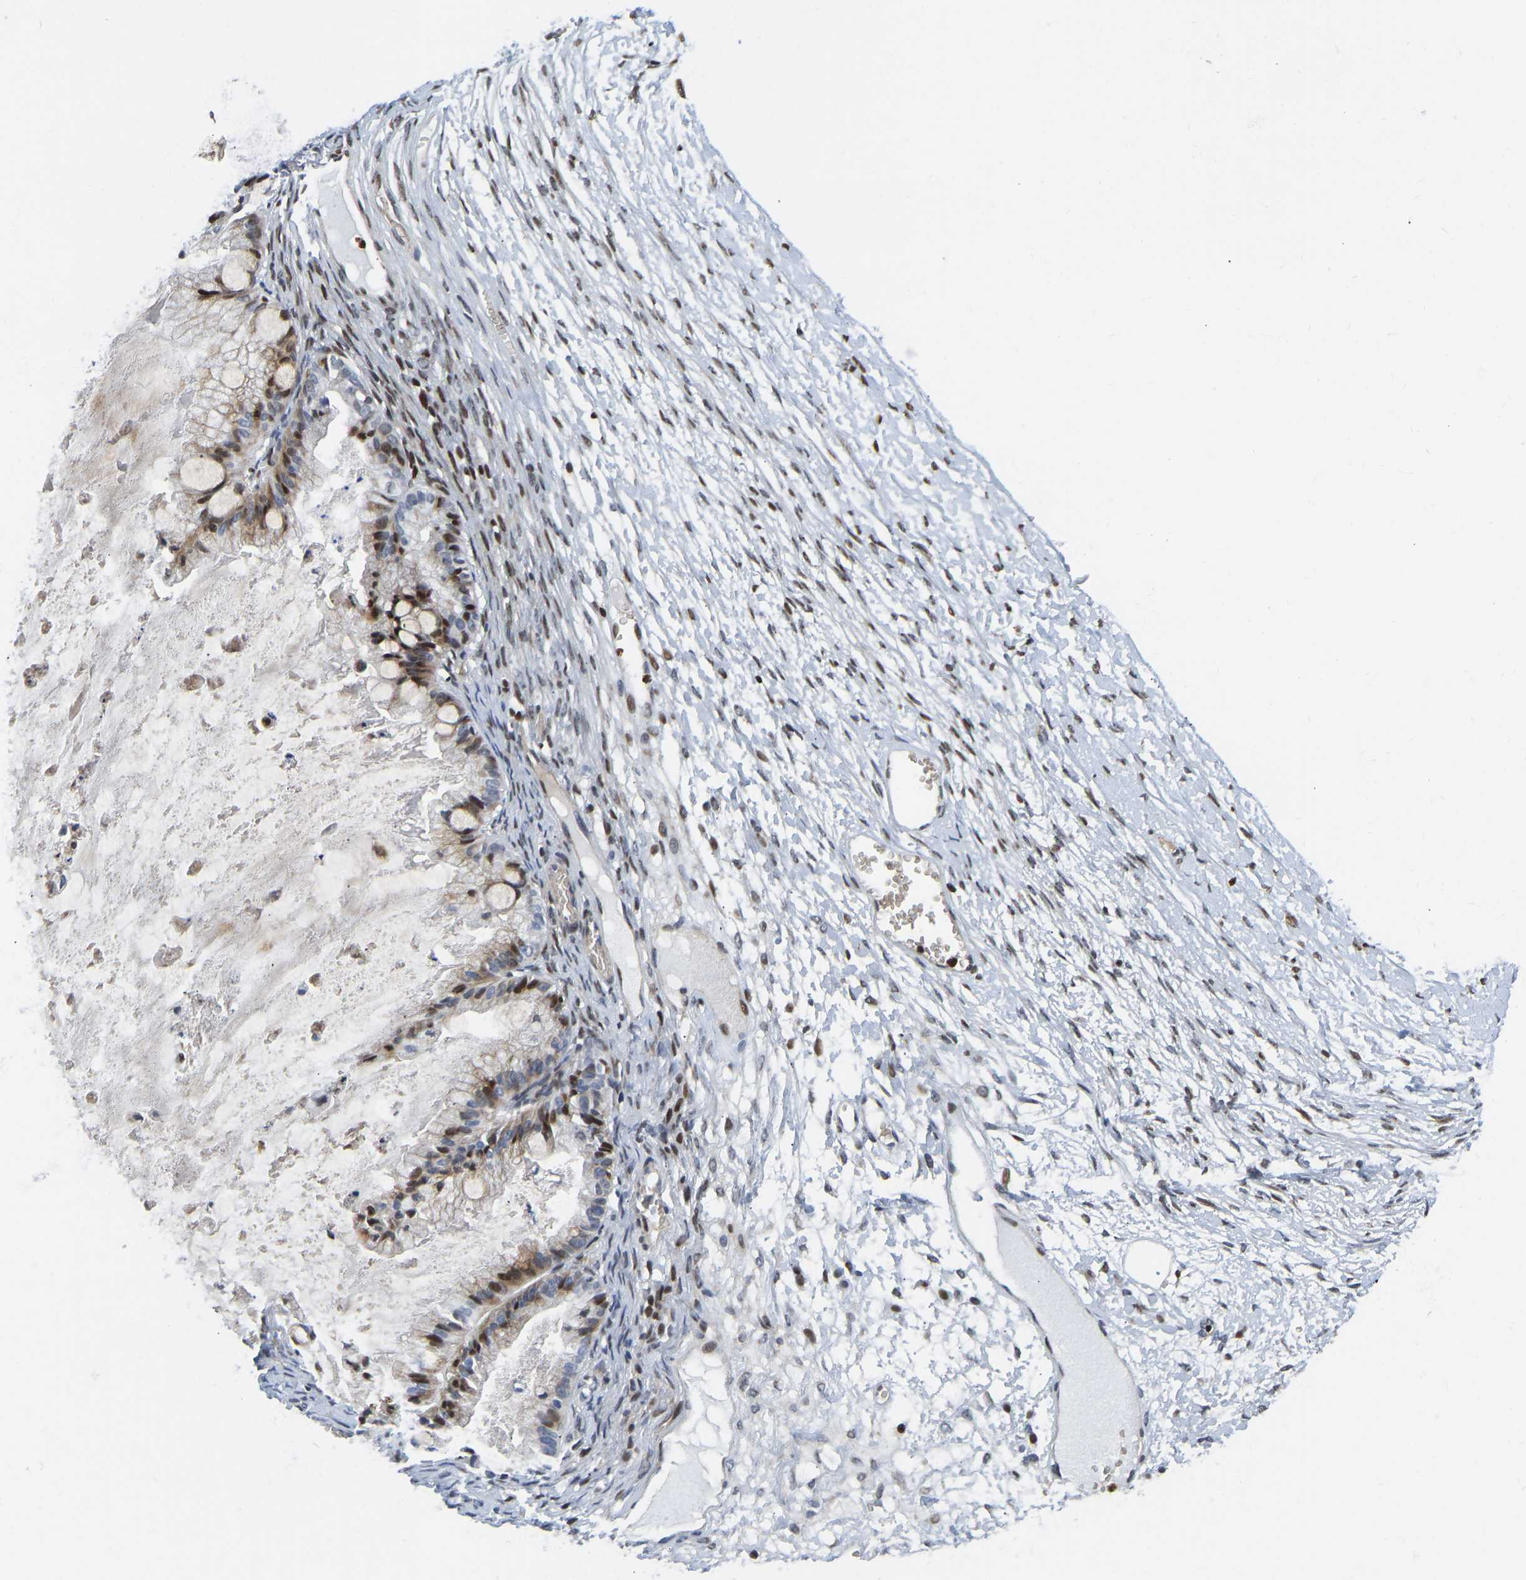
{"staining": {"intensity": "moderate", "quantity": ">75%", "location": "nuclear"}, "tissue": "ovarian cancer", "cell_type": "Tumor cells", "image_type": "cancer", "snomed": [{"axis": "morphology", "description": "Cystadenocarcinoma, mucinous, NOS"}, {"axis": "topography", "description": "Ovary"}], "caption": "DAB immunohistochemical staining of ovarian mucinous cystadenocarcinoma demonstrates moderate nuclear protein staining in approximately >75% of tumor cells.", "gene": "HDAC5", "patient": {"sex": "female", "age": 57}}